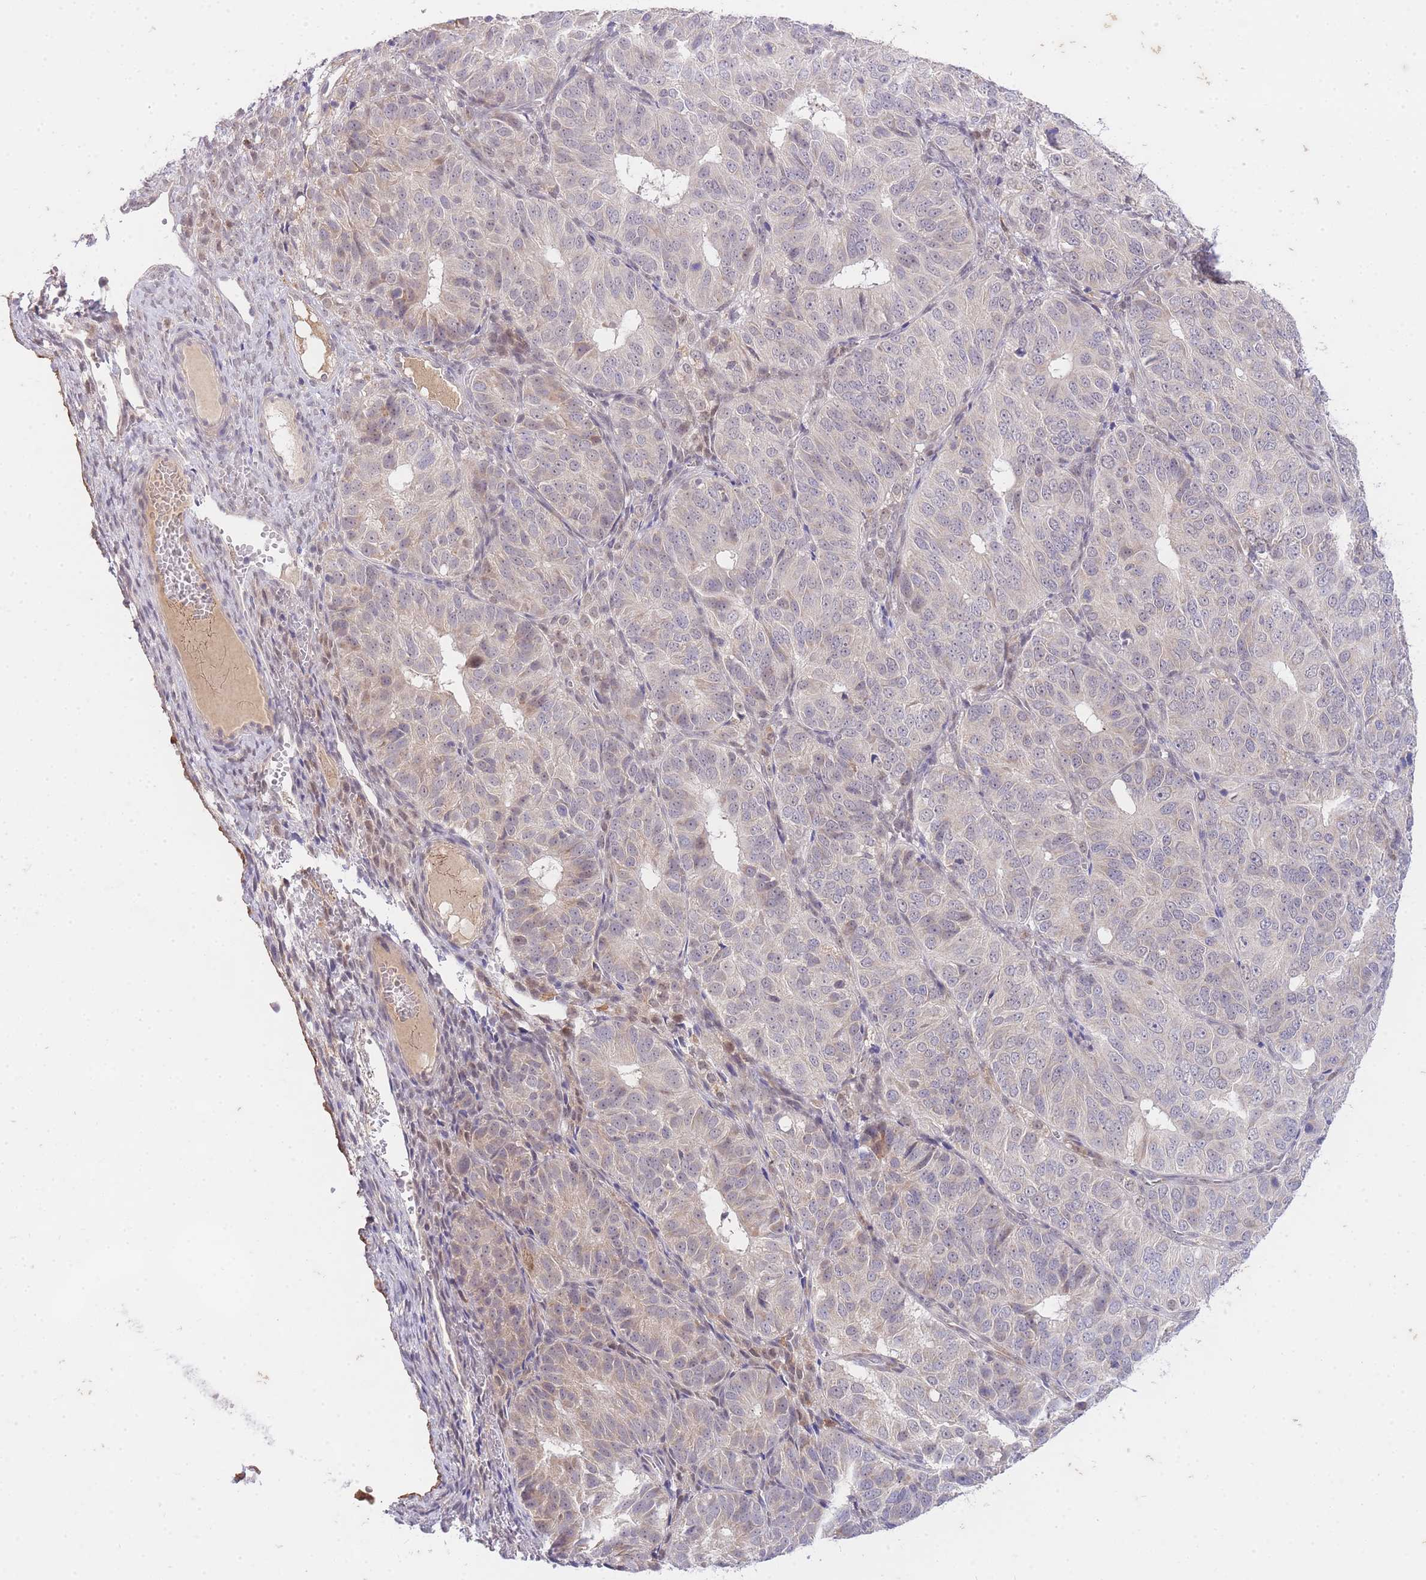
{"staining": {"intensity": "negative", "quantity": "none", "location": "none"}, "tissue": "ovarian cancer", "cell_type": "Tumor cells", "image_type": "cancer", "snomed": [{"axis": "morphology", "description": "Carcinoma, endometroid"}, {"axis": "topography", "description": "Ovary"}], "caption": "An immunohistochemistry (IHC) micrograph of ovarian cancer (endometroid carcinoma) is shown. There is no staining in tumor cells of ovarian cancer (endometroid carcinoma). (Brightfield microscopy of DAB immunohistochemistry (IHC) at high magnification).", "gene": "SLC25A33", "patient": {"sex": "female", "age": 51}}